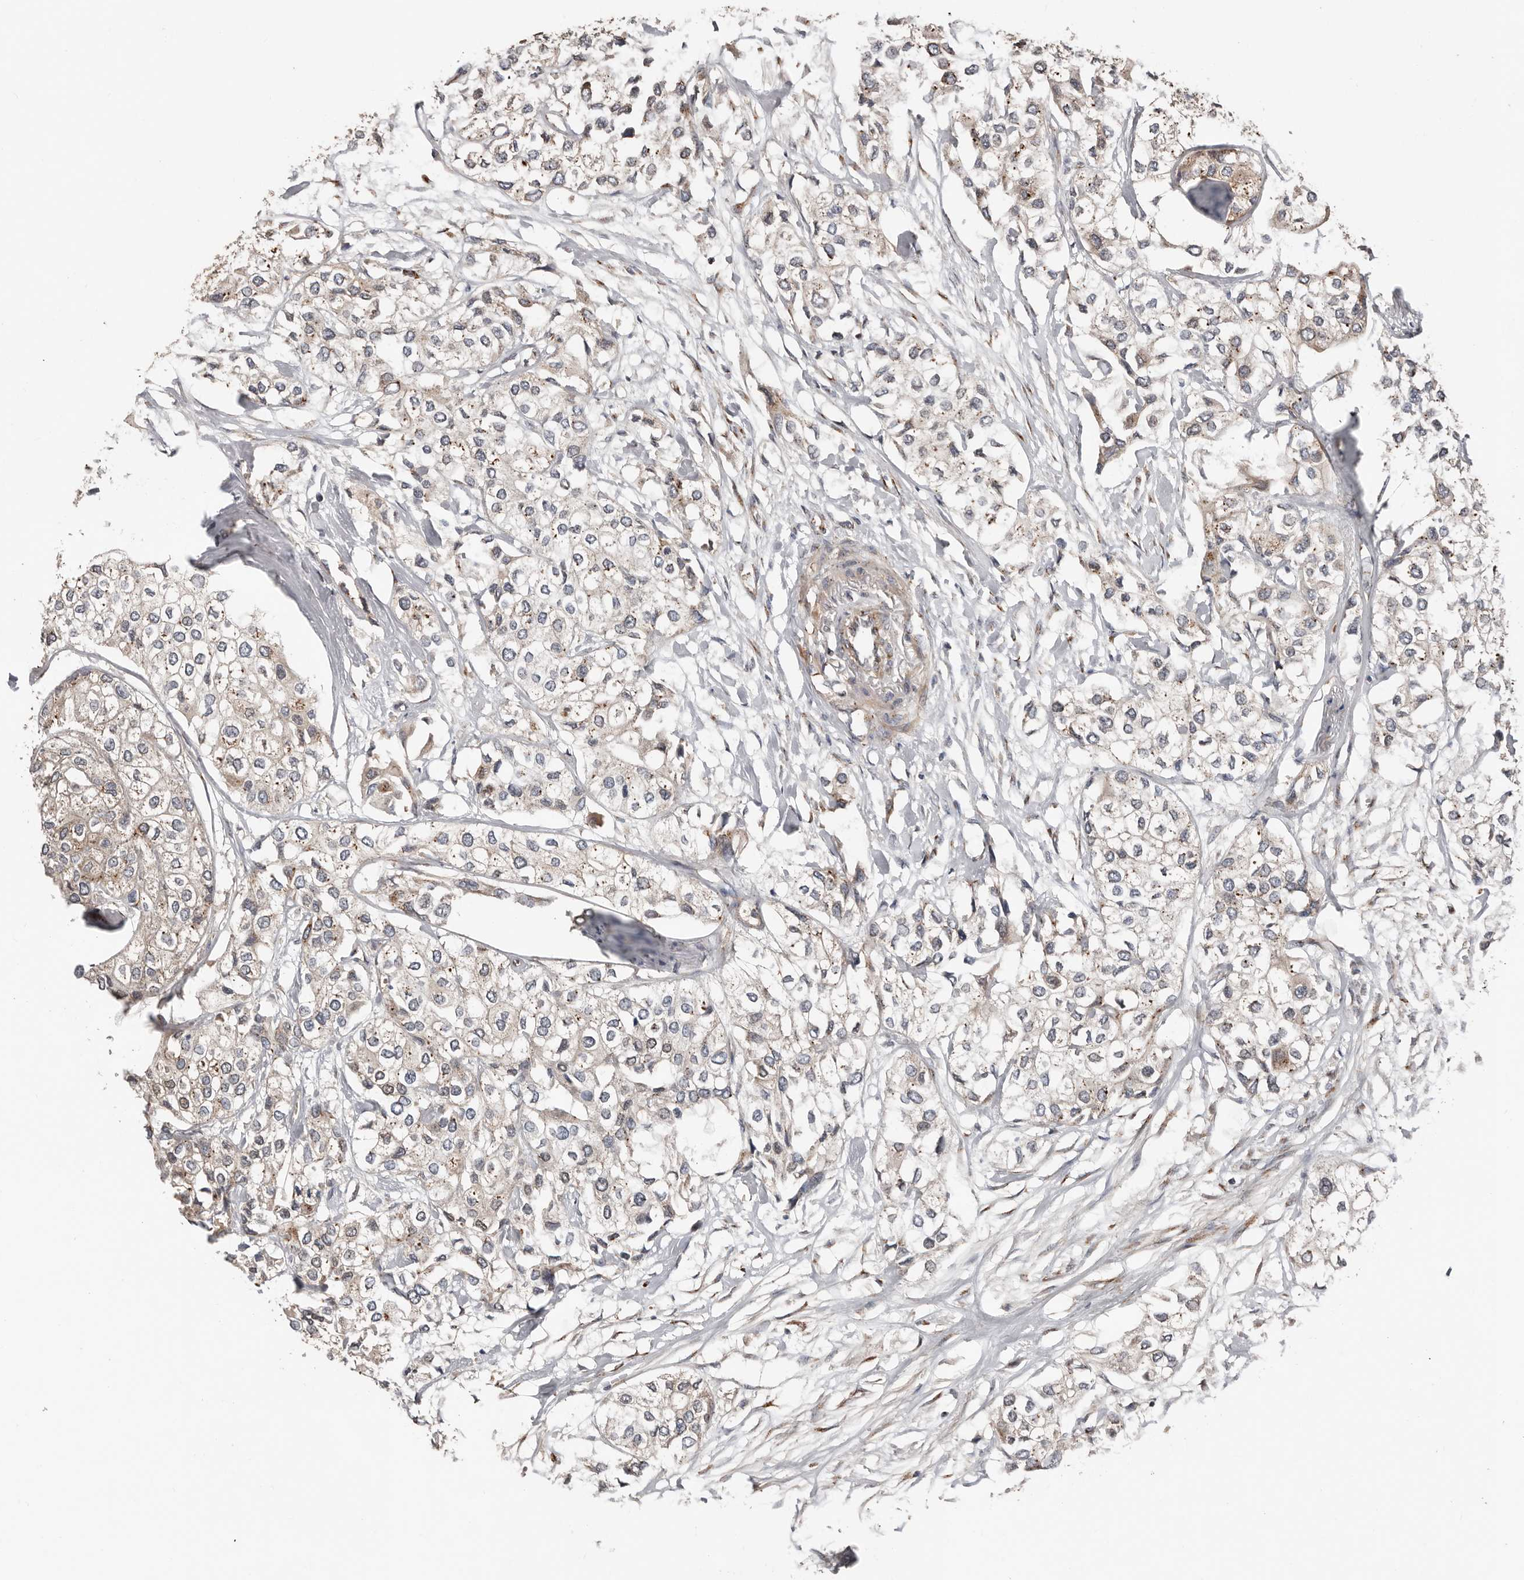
{"staining": {"intensity": "weak", "quantity": "<25%", "location": "cytoplasmic/membranous"}, "tissue": "urothelial cancer", "cell_type": "Tumor cells", "image_type": "cancer", "snomed": [{"axis": "morphology", "description": "Urothelial carcinoma, High grade"}, {"axis": "topography", "description": "Urinary bladder"}], "caption": "Human urothelial carcinoma (high-grade) stained for a protein using immunohistochemistry exhibits no positivity in tumor cells.", "gene": "COG1", "patient": {"sex": "male", "age": 64}}